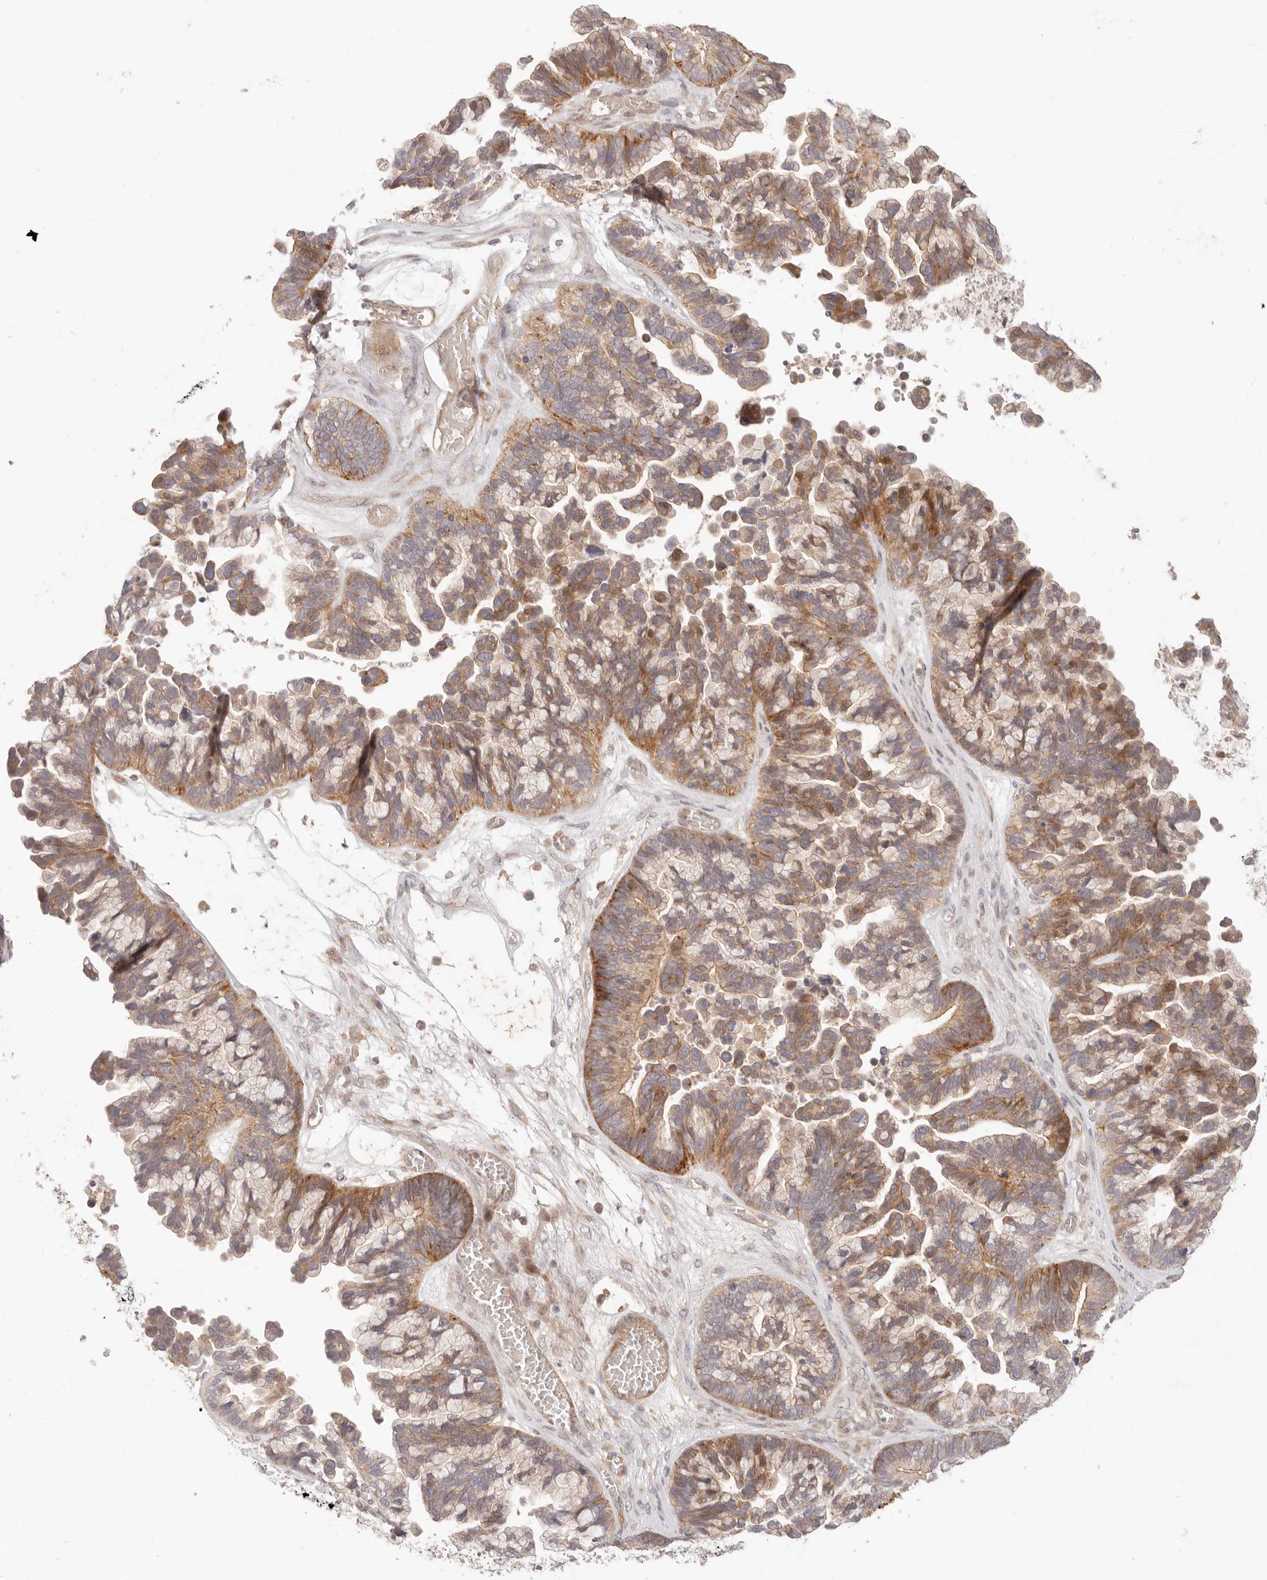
{"staining": {"intensity": "moderate", "quantity": ">75%", "location": "cytoplasmic/membranous"}, "tissue": "ovarian cancer", "cell_type": "Tumor cells", "image_type": "cancer", "snomed": [{"axis": "morphology", "description": "Cystadenocarcinoma, serous, NOS"}, {"axis": "topography", "description": "Ovary"}], "caption": "Immunohistochemistry histopathology image of human serous cystadenocarcinoma (ovarian) stained for a protein (brown), which displays medium levels of moderate cytoplasmic/membranous staining in about >75% of tumor cells.", "gene": "PPP1R3B", "patient": {"sex": "female", "age": 56}}